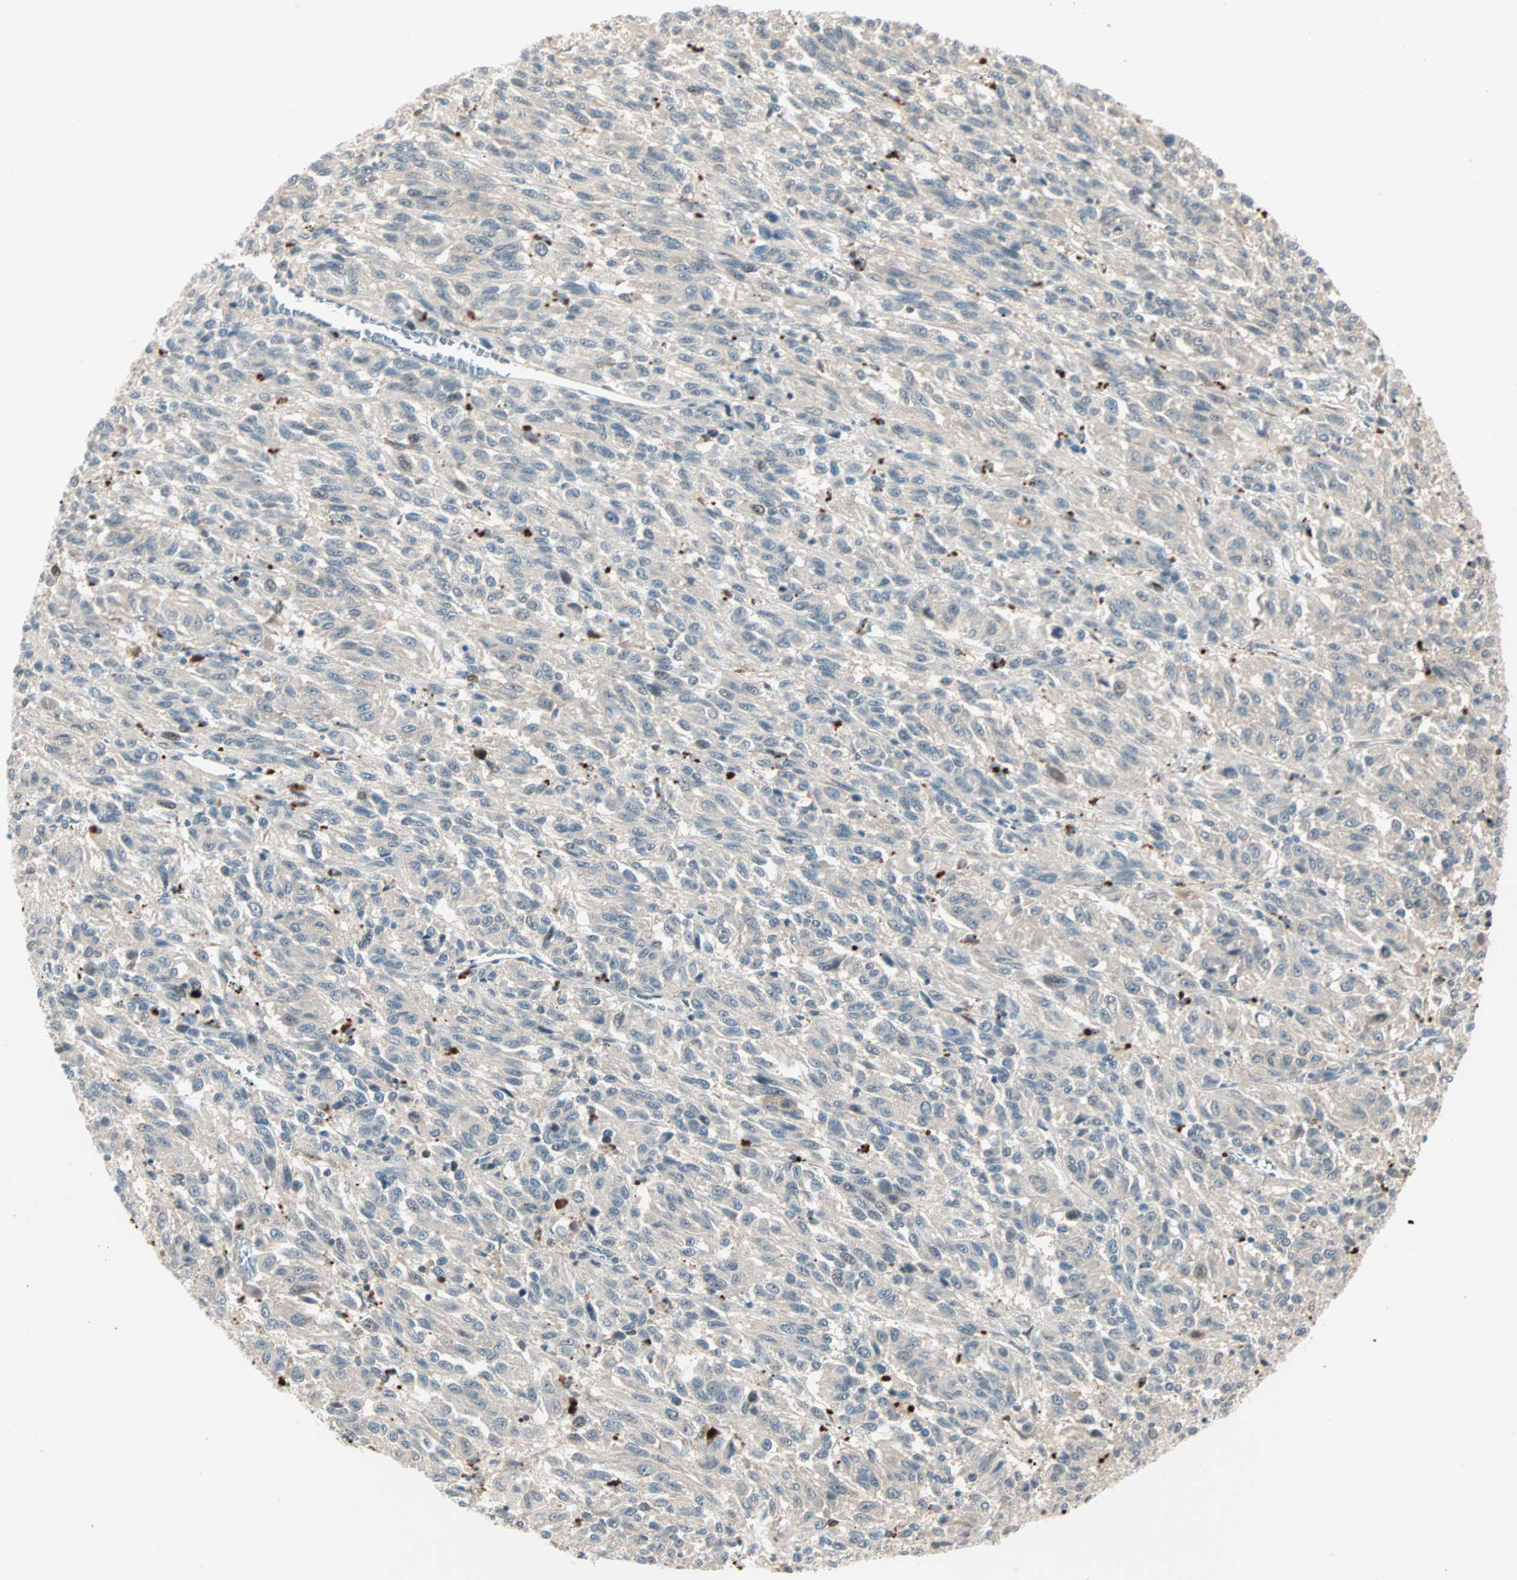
{"staining": {"intensity": "negative", "quantity": "none", "location": "none"}, "tissue": "melanoma", "cell_type": "Tumor cells", "image_type": "cancer", "snomed": [{"axis": "morphology", "description": "Malignant melanoma, Metastatic site"}, {"axis": "topography", "description": "Lung"}], "caption": "High power microscopy micrograph of an IHC photomicrograph of malignant melanoma (metastatic site), revealing no significant staining in tumor cells.", "gene": "RTL6", "patient": {"sex": "male", "age": 64}}